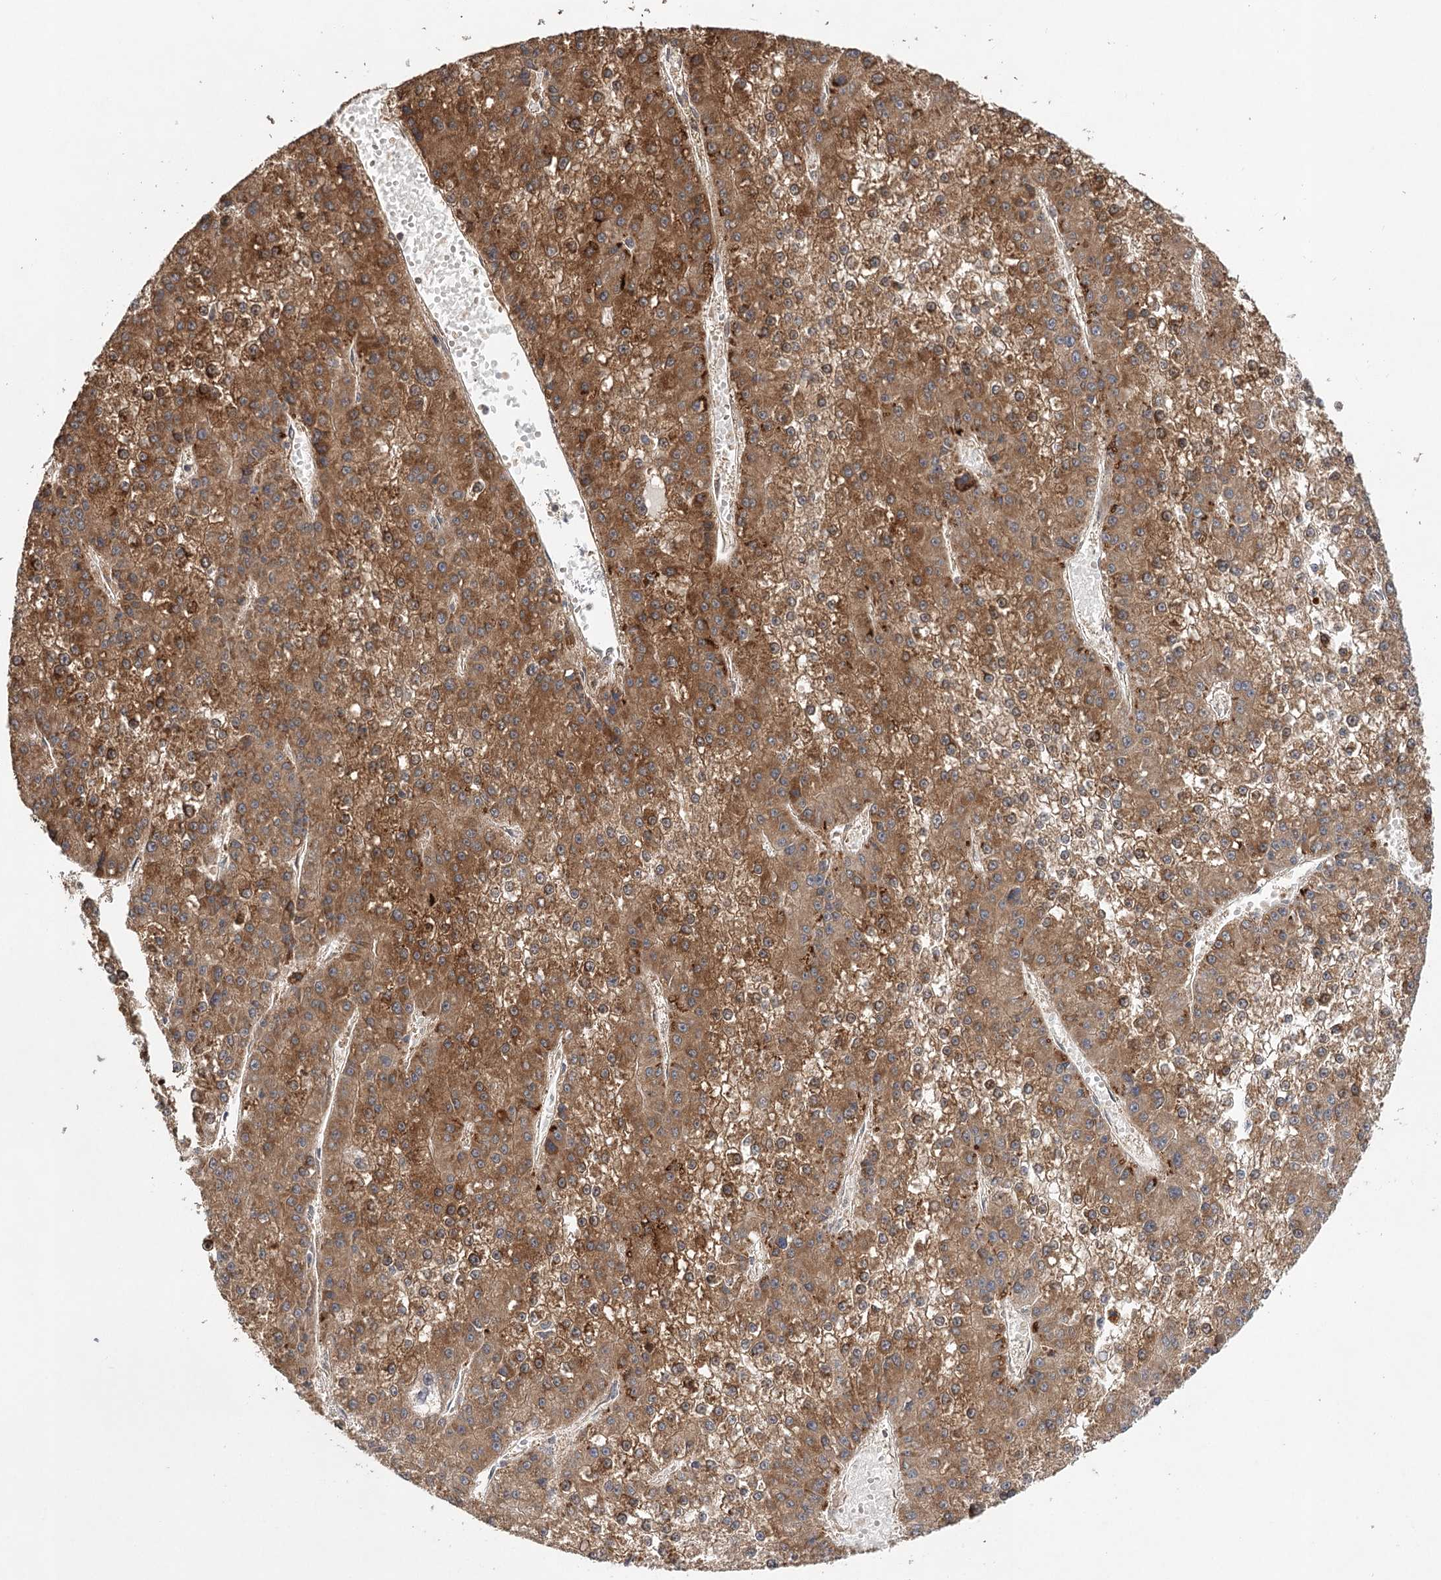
{"staining": {"intensity": "moderate", "quantity": ">75%", "location": "cytoplasmic/membranous"}, "tissue": "liver cancer", "cell_type": "Tumor cells", "image_type": "cancer", "snomed": [{"axis": "morphology", "description": "Carcinoma, Hepatocellular, NOS"}, {"axis": "topography", "description": "Liver"}], "caption": "Immunohistochemical staining of human hepatocellular carcinoma (liver) reveals medium levels of moderate cytoplasmic/membranous protein expression in about >75% of tumor cells.", "gene": "LSS", "patient": {"sex": "female", "age": 73}}